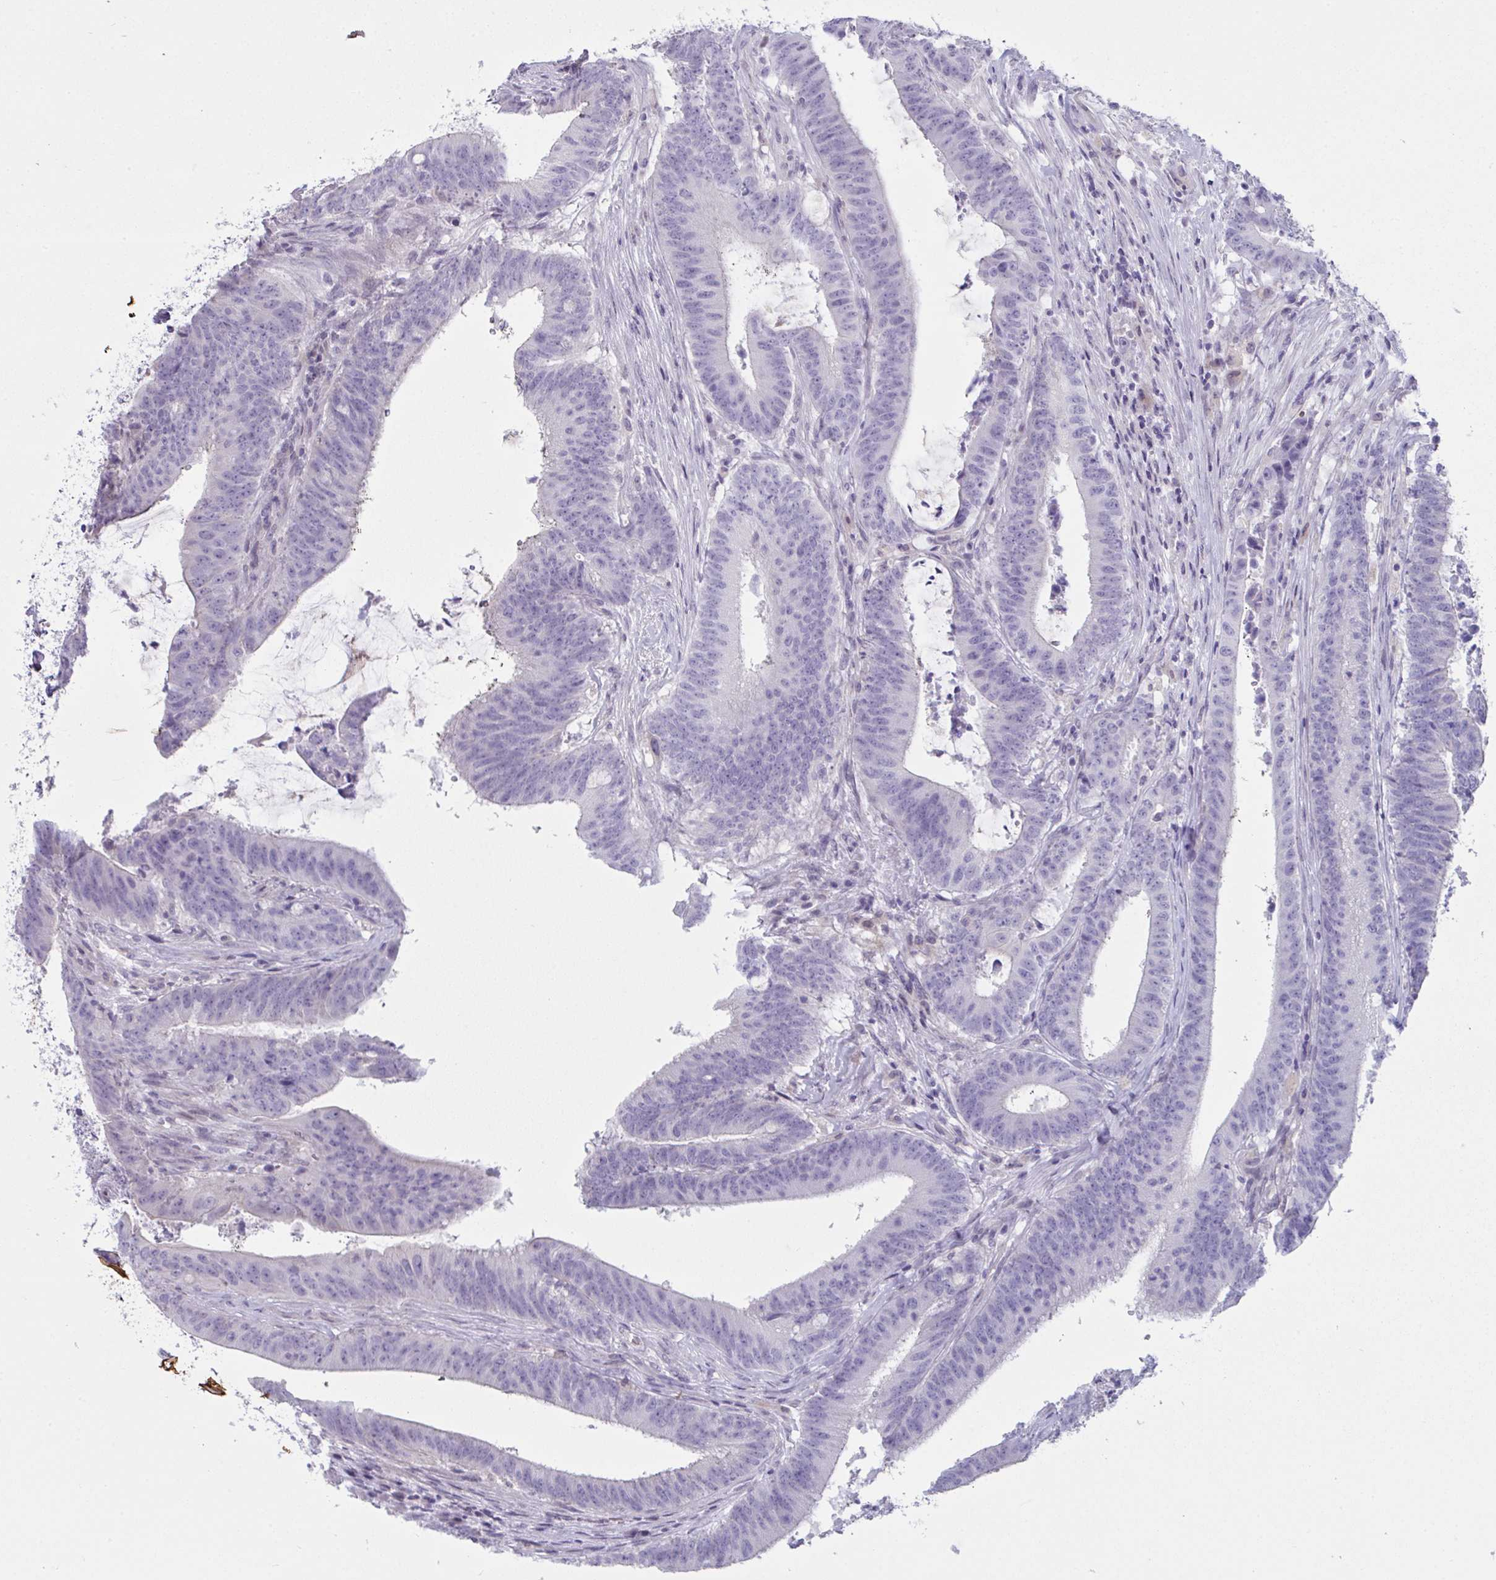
{"staining": {"intensity": "negative", "quantity": "none", "location": "none"}, "tissue": "colorectal cancer", "cell_type": "Tumor cells", "image_type": "cancer", "snomed": [{"axis": "morphology", "description": "Adenocarcinoma, NOS"}, {"axis": "topography", "description": "Colon"}], "caption": "This photomicrograph is of colorectal adenocarcinoma stained with immunohistochemistry to label a protein in brown with the nuclei are counter-stained blue. There is no expression in tumor cells. (Brightfield microscopy of DAB (3,3'-diaminobenzidine) IHC at high magnification).", "gene": "ATP6V0D2", "patient": {"sex": "female", "age": 43}}